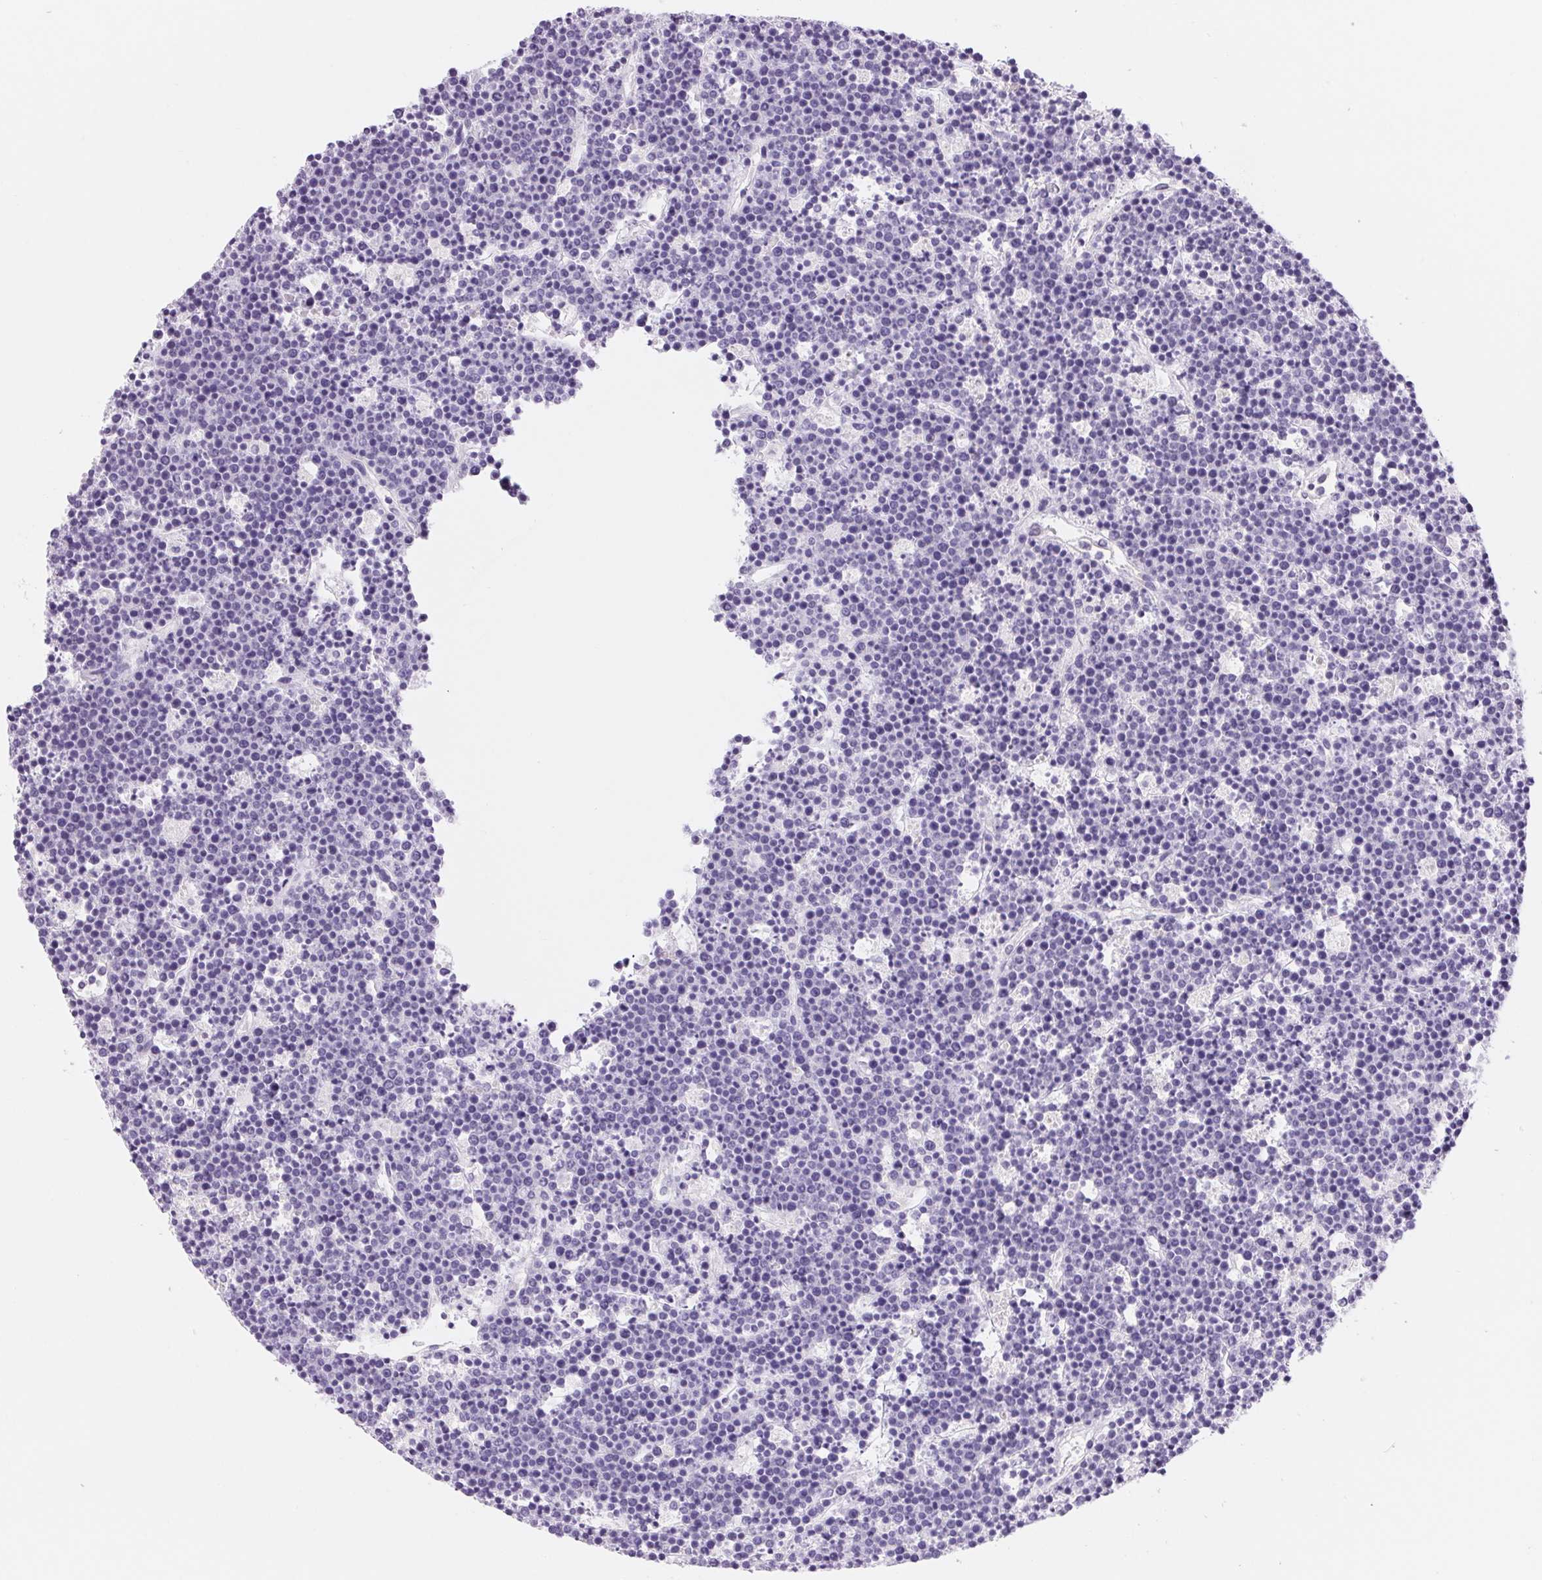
{"staining": {"intensity": "negative", "quantity": "none", "location": "none"}, "tissue": "lymphoma", "cell_type": "Tumor cells", "image_type": "cancer", "snomed": [{"axis": "morphology", "description": "Malignant lymphoma, non-Hodgkin's type, High grade"}, {"axis": "topography", "description": "Ovary"}], "caption": "IHC photomicrograph of human lymphoma stained for a protein (brown), which demonstrates no positivity in tumor cells.", "gene": "ASGR2", "patient": {"sex": "female", "age": 56}}